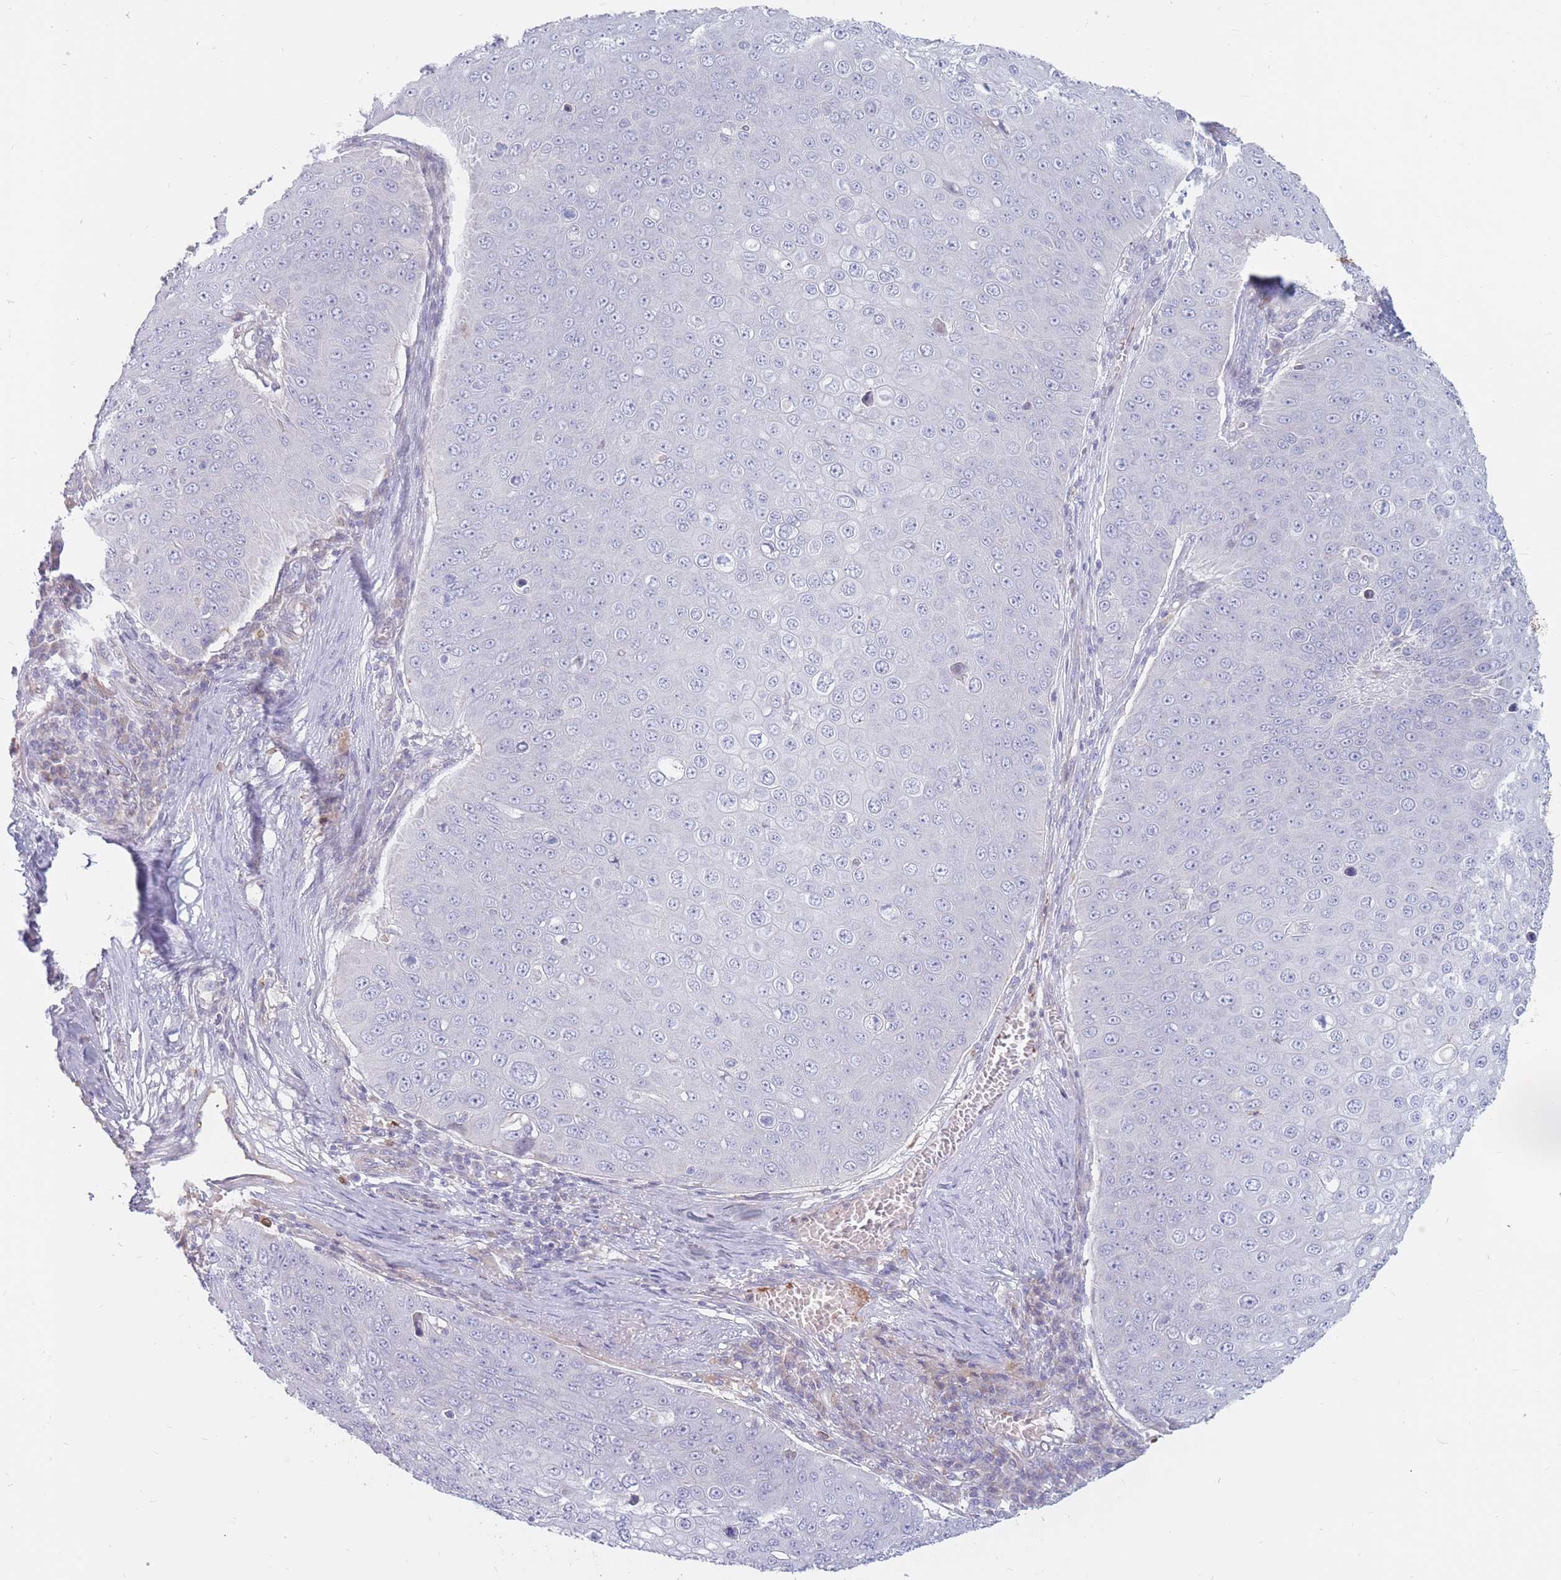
{"staining": {"intensity": "negative", "quantity": "none", "location": "none"}, "tissue": "skin cancer", "cell_type": "Tumor cells", "image_type": "cancer", "snomed": [{"axis": "morphology", "description": "Squamous cell carcinoma, NOS"}, {"axis": "topography", "description": "Skin"}], "caption": "Human skin cancer (squamous cell carcinoma) stained for a protein using immunohistochemistry (IHC) shows no positivity in tumor cells.", "gene": "PTGDR", "patient": {"sex": "male", "age": 71}}